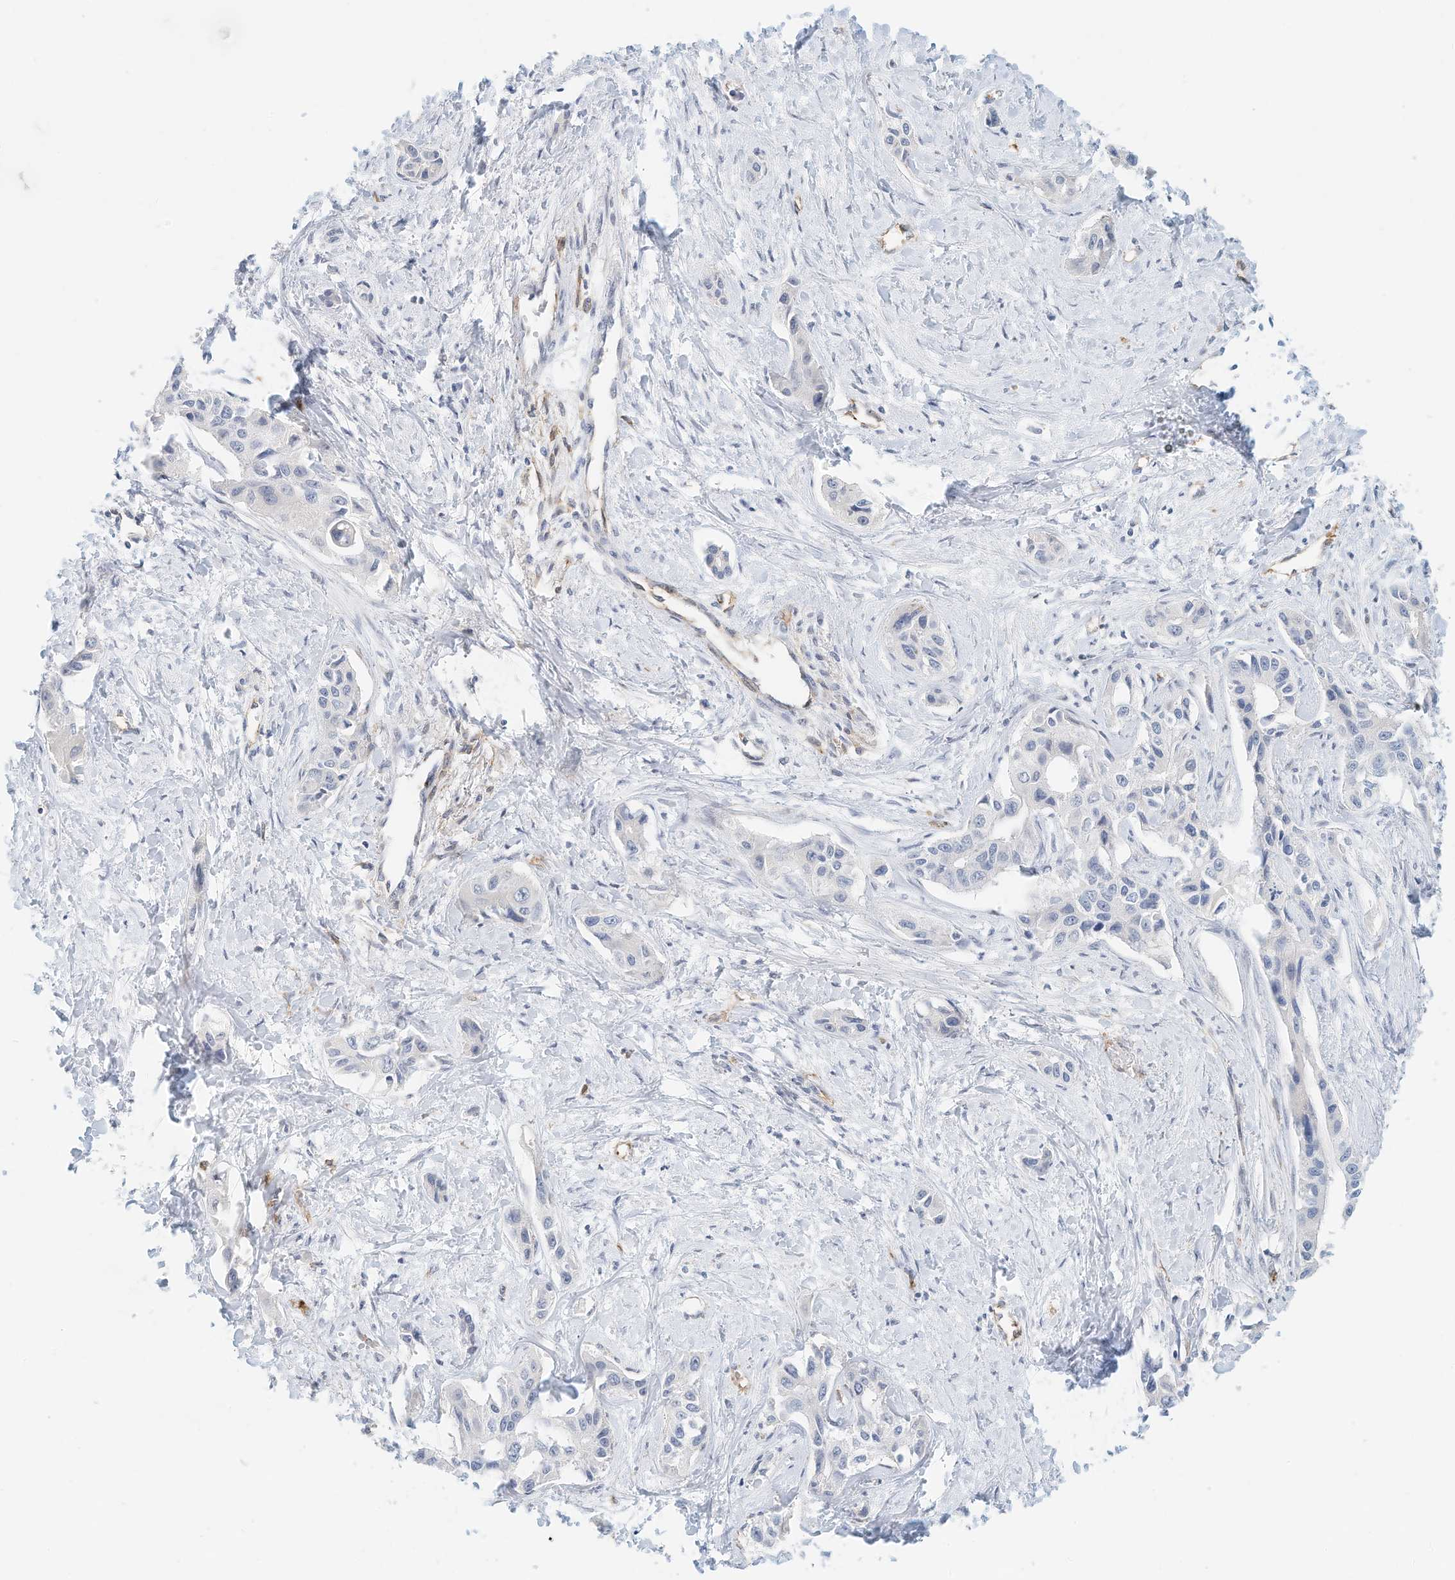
{"staining": {"intensity": "negative", "quantity": "none", "location": "none"}, "tissue": "liver cancer", "cell_type": "Tumor cells", "image_type": "cancer", "snomed": [{"axis": "morphology", "description": "Cholangiocarcinoma"}, {"axis": "topography", "description": "Liver"}], "caption": "Immunohistochemistry histopathology image of liver cancer stained for a protein (brown), which reveals no expression in tumor cells.", "gene": "ARHGAP28", "patient": {"sex": "male", "age": 59}}